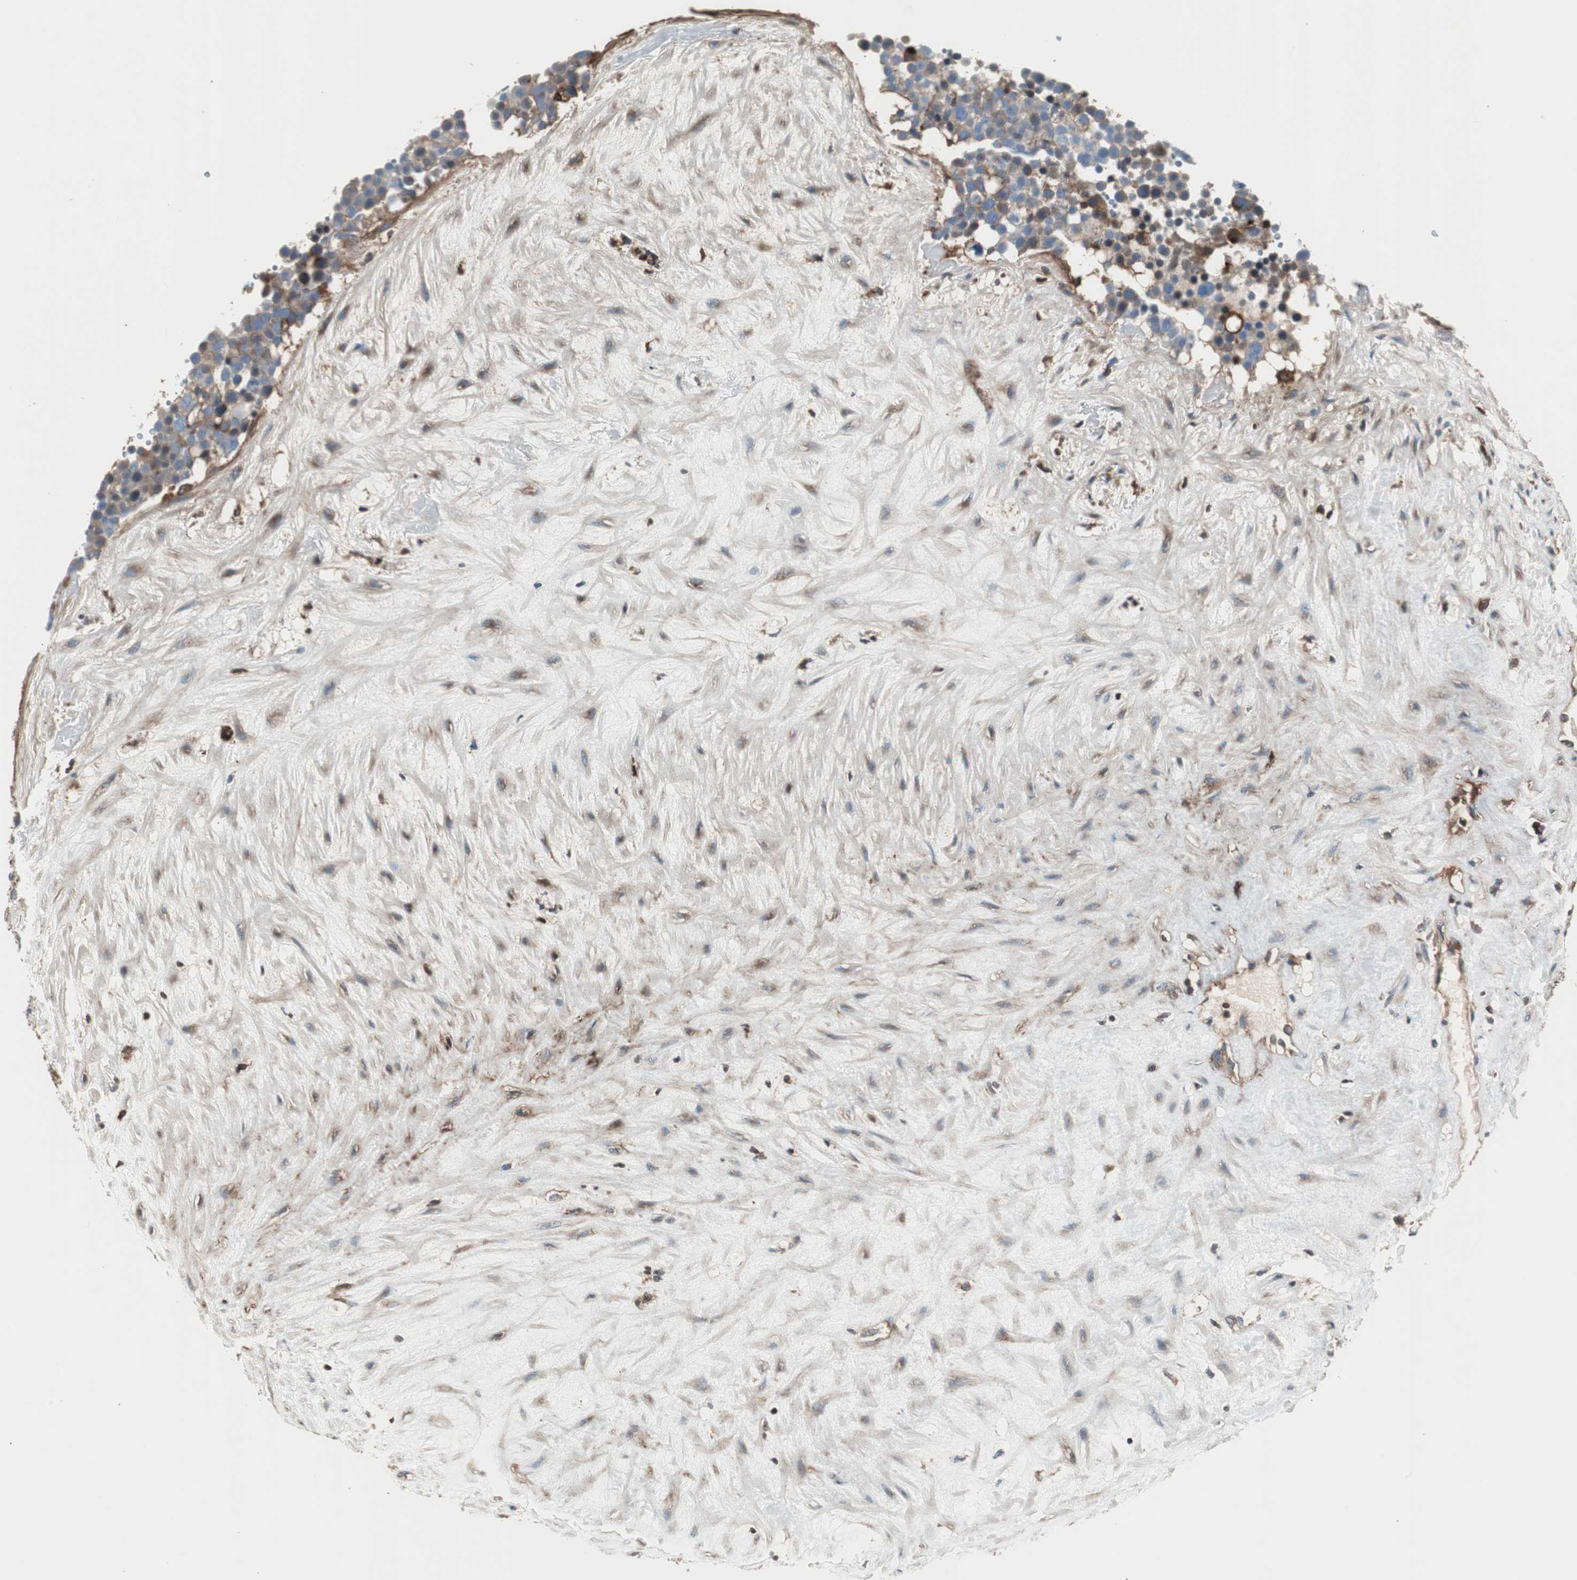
{"staining": {"intensity": "moderate", "quantity": "<25%", "location": "cytoplasmic/membranous"}, "tissue": "testis cancer", "cell_type": "Tumor cells", "image_type": "cancer", "snomed": [{"axis": "morphology", "description": "Seminoma, NOS"}, {"axis": "topography", "description": "Testis"}], "caption": "Testis seminoma stained with DAB (3,3'-diaminobenzidine) immunohistochemistry exhibits low levels of moderate cytoplasmic/membranous expression in approximately <25% of tumor cells.", "gene": "B2M", "patient": {"sex": "male", "age": 71}}